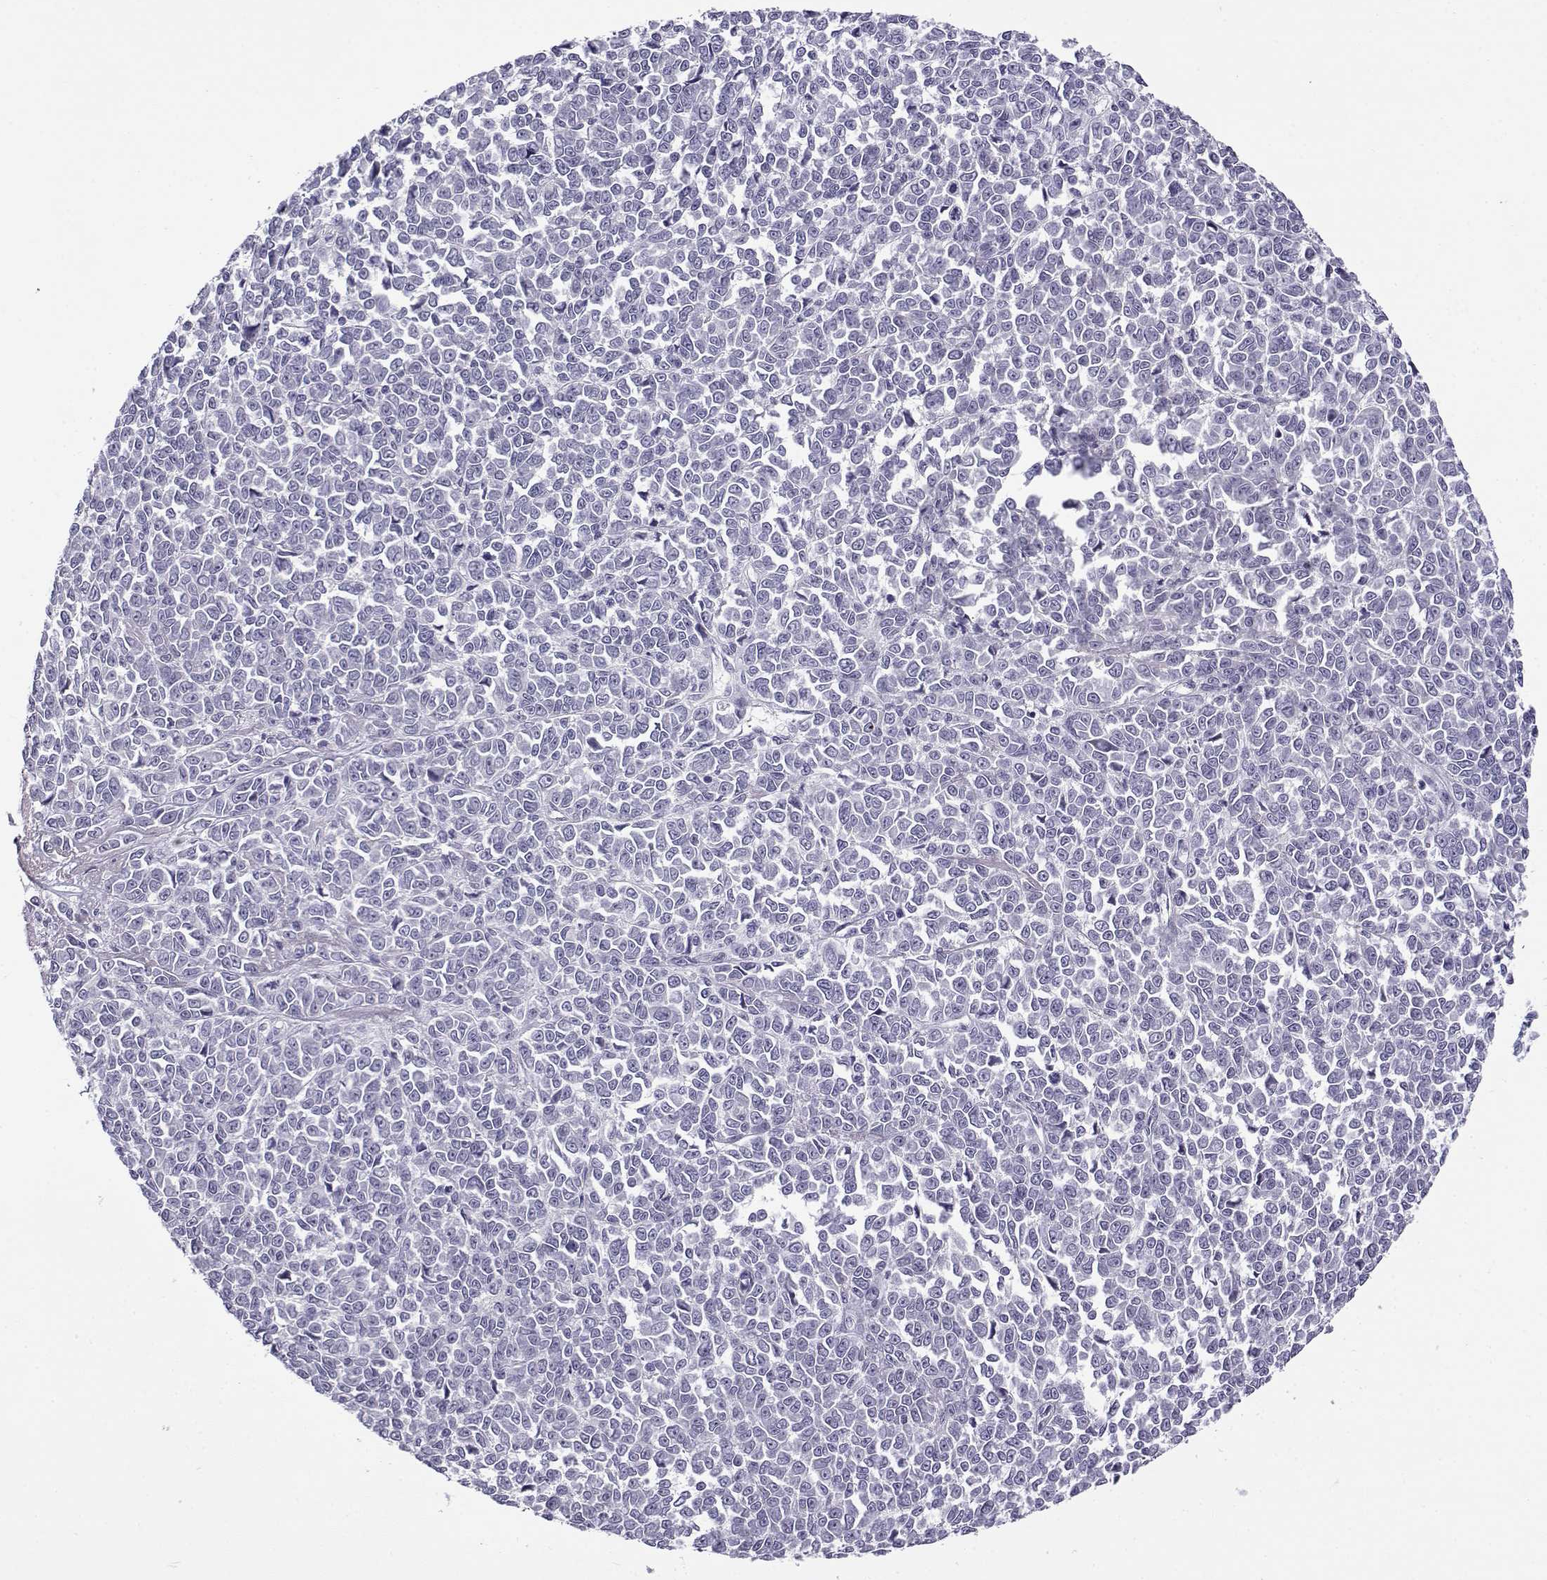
{"staining": {"intensity": "negative", "quantity": "none", "location": "none"}, "tissue": "melanoma", "cell_type": "Tumor cells", "image_type": "cancer", "snomed": [{"axis": "morphology", "description": "Malignant melanoma, NOS"}, {"axis": "topography", "description": "Skin"}], "caption": "High power microscopy photomicrograph of an IHC micrograph of malignant melanoma, revealing no significant positivity in tumor cells.", "gene": "GTSF1L", "patient": {"sex": "female", "age": 95}}